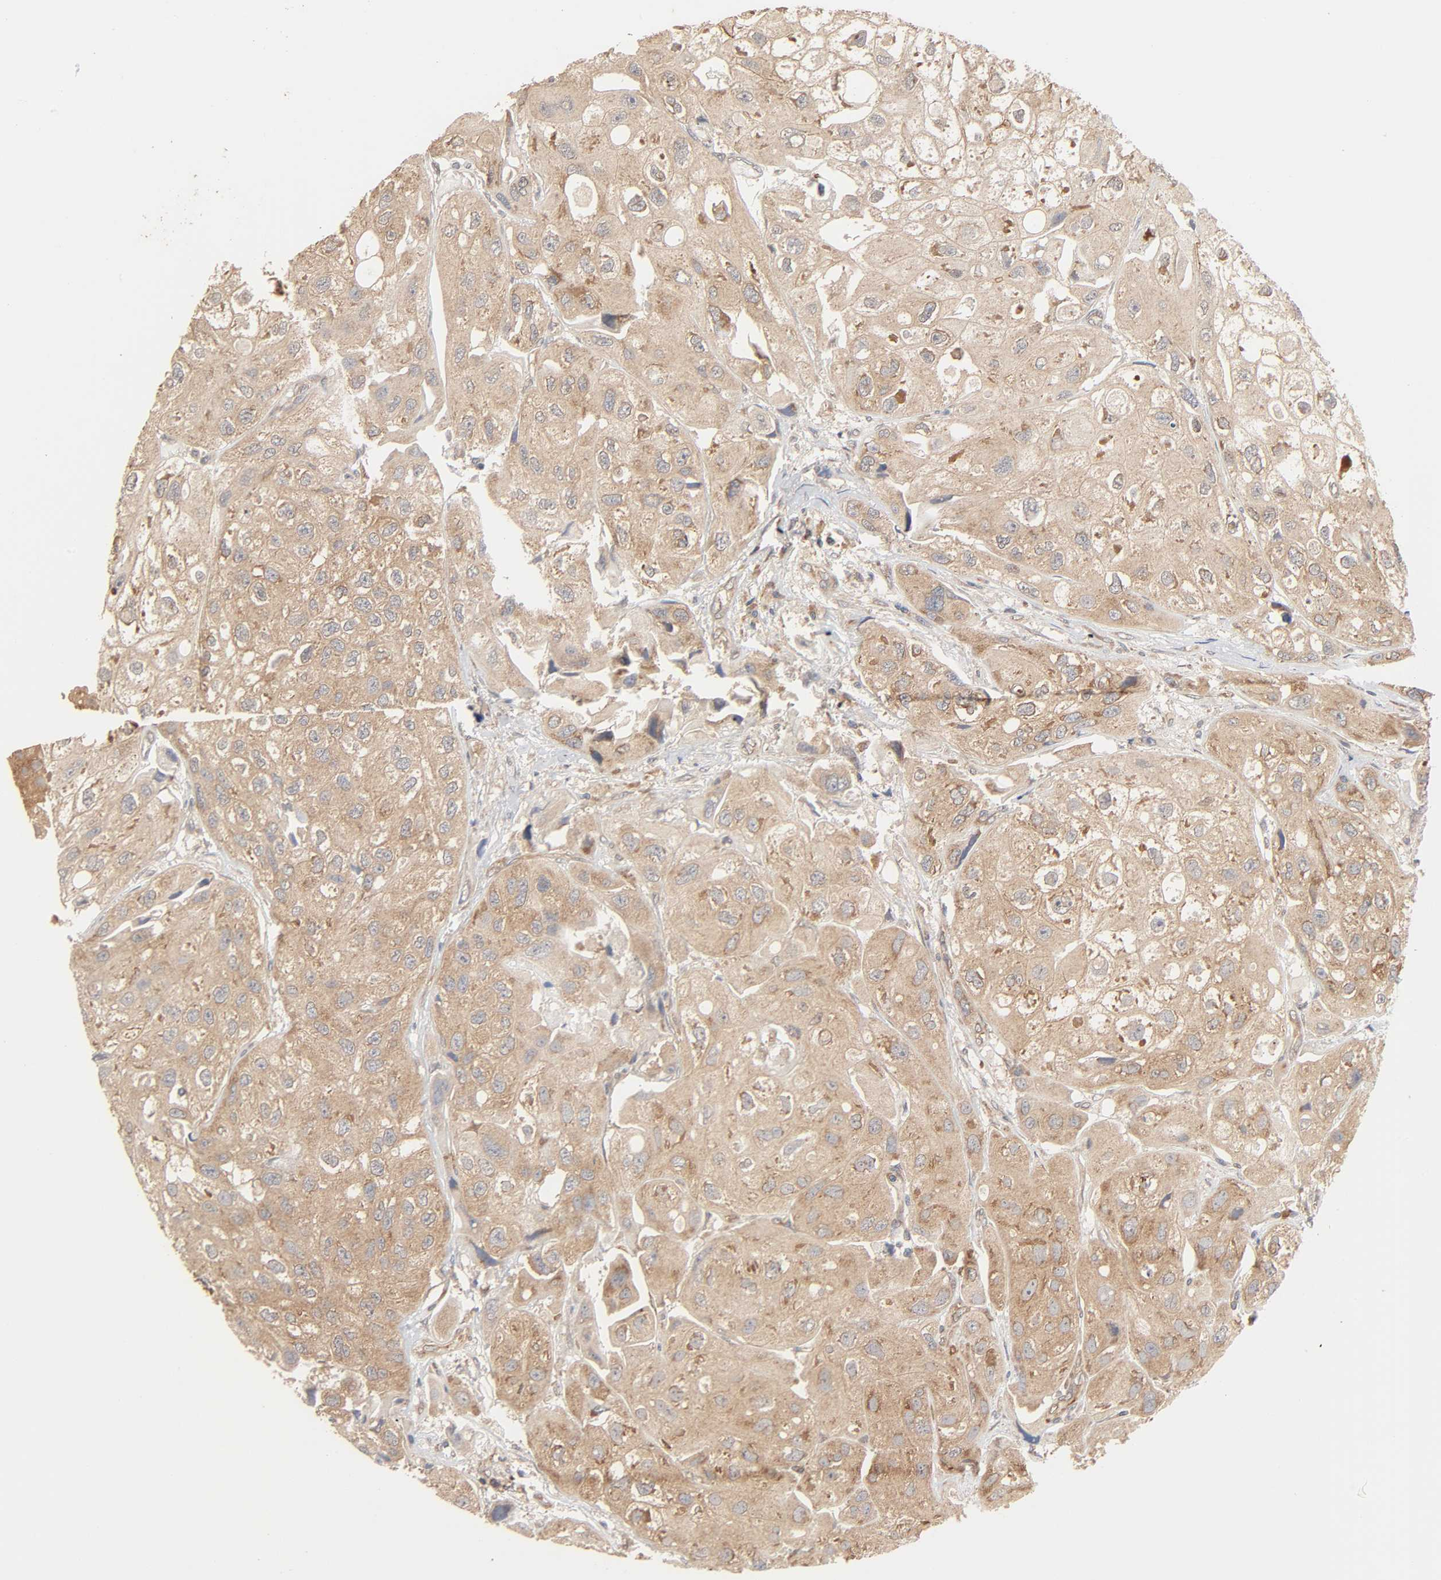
{"staining": {"intensity": "moderate", "quantity": ">75%", "location": "cytoplasmic/membranous"}, "tissue": "urothelial cancer", "cell_type": "Tumor cells", "image_type": "cancer", "snomed": [{"axis": "morphology", "description": "Urothelial carcinoma, High grade"}, {"axis": "topography", "description": "Urinary bladder"}], "caption": "A brown stain shows moderate cytoplasmic/membranous staining of a protein in human urothelial cancer tumor cells.", "gene": "NEMF", "patient": {"sex": "female", "age": 64}}